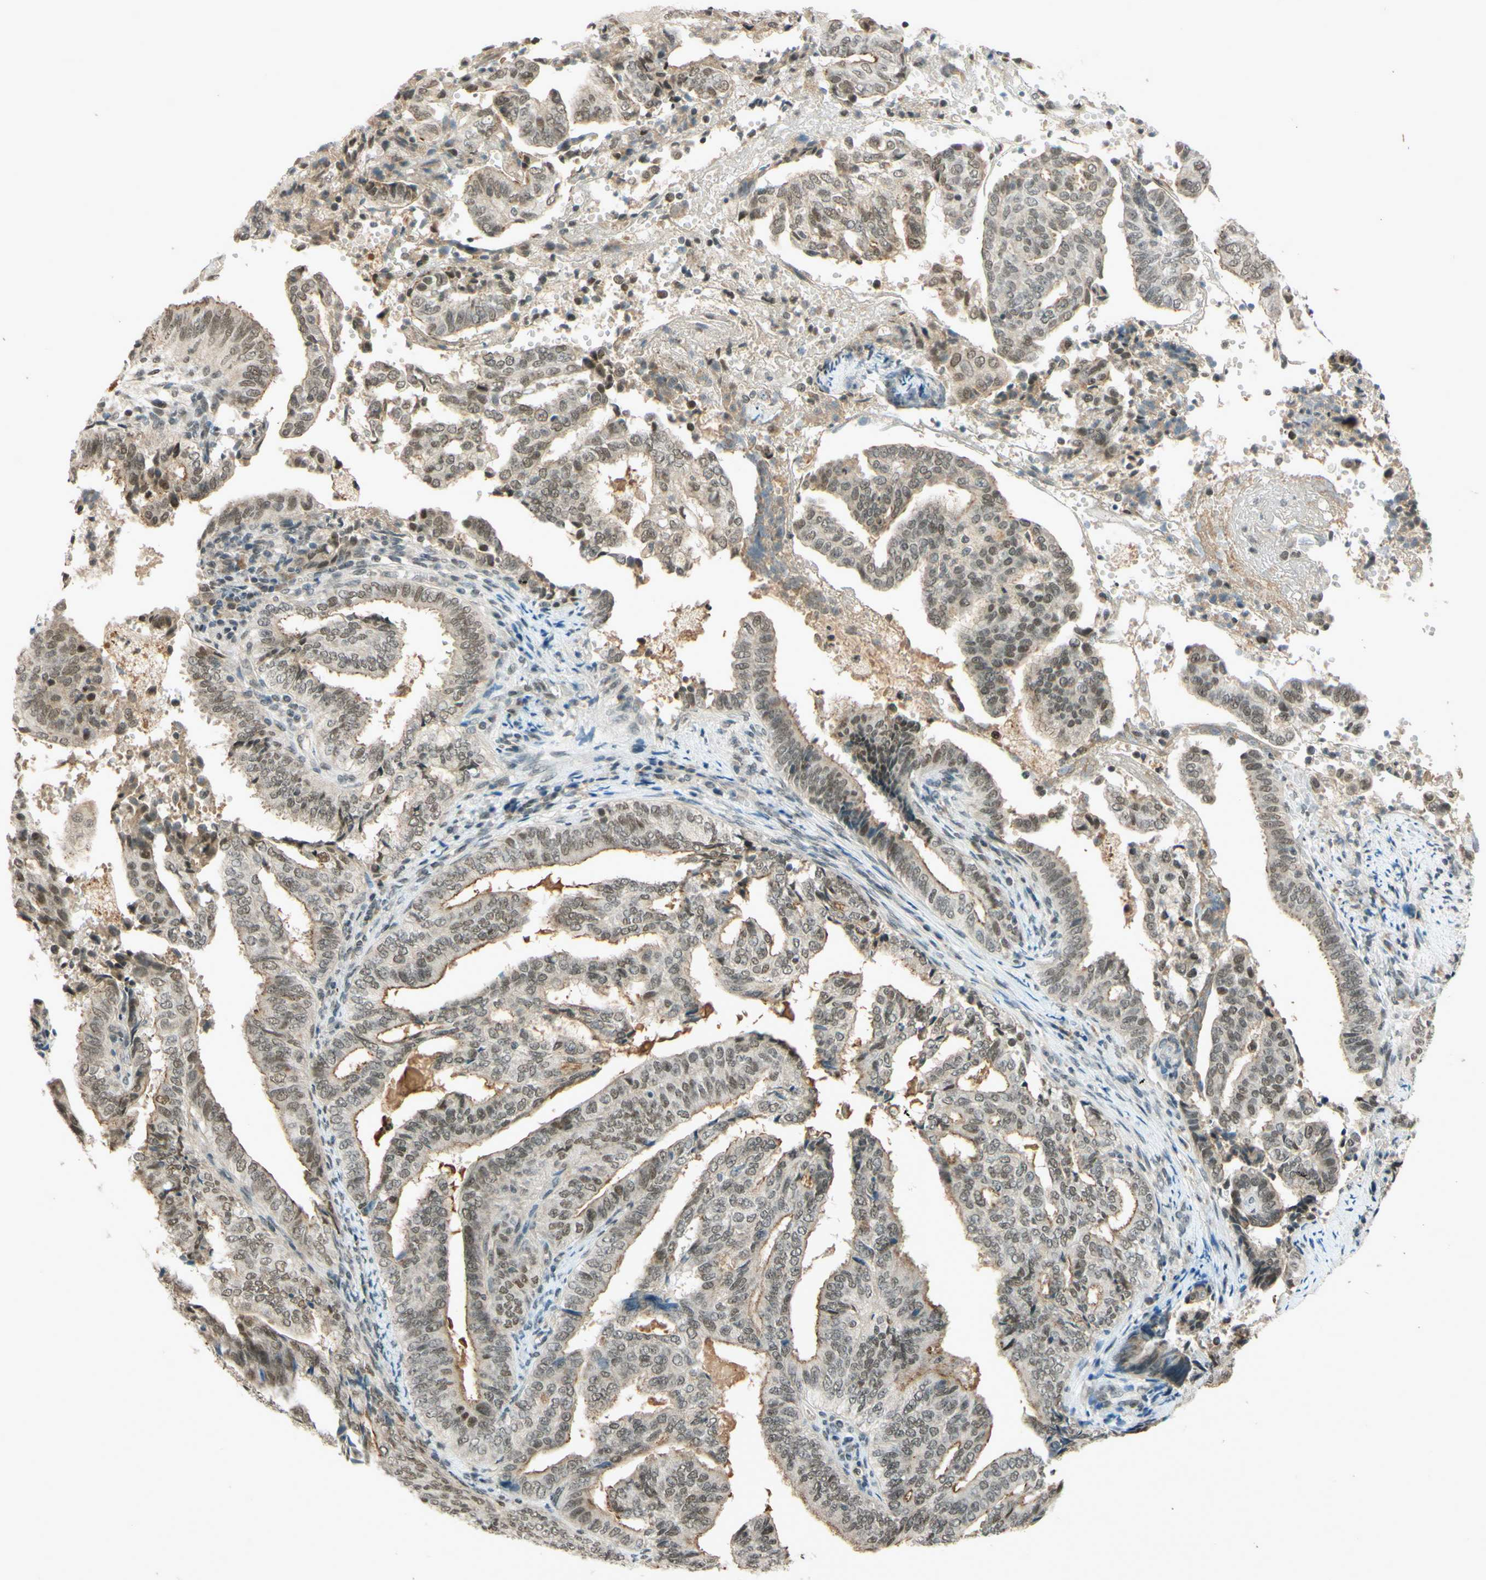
{"staining": {"intensity": "weak", "quantity": ">75%", "location": "nuclear"}, "tissue": "endometrial cancer", "cell_type": "Tumor cells", "image_type": "cancer", "snomed": [{"axis": "morphology", "description": "Adenocarcinoma, NOS"}, {"axis": "topography", "description": "Endometrium"}], "caption": "High-power microscopy captured an immunohistochemistry (IHC) image of endometrial cancer, revealing weak nuclear staining in about >75% of tumor cells.", "gene": "SMARCB1", "patient": {"sex": "female", "age": 58}}